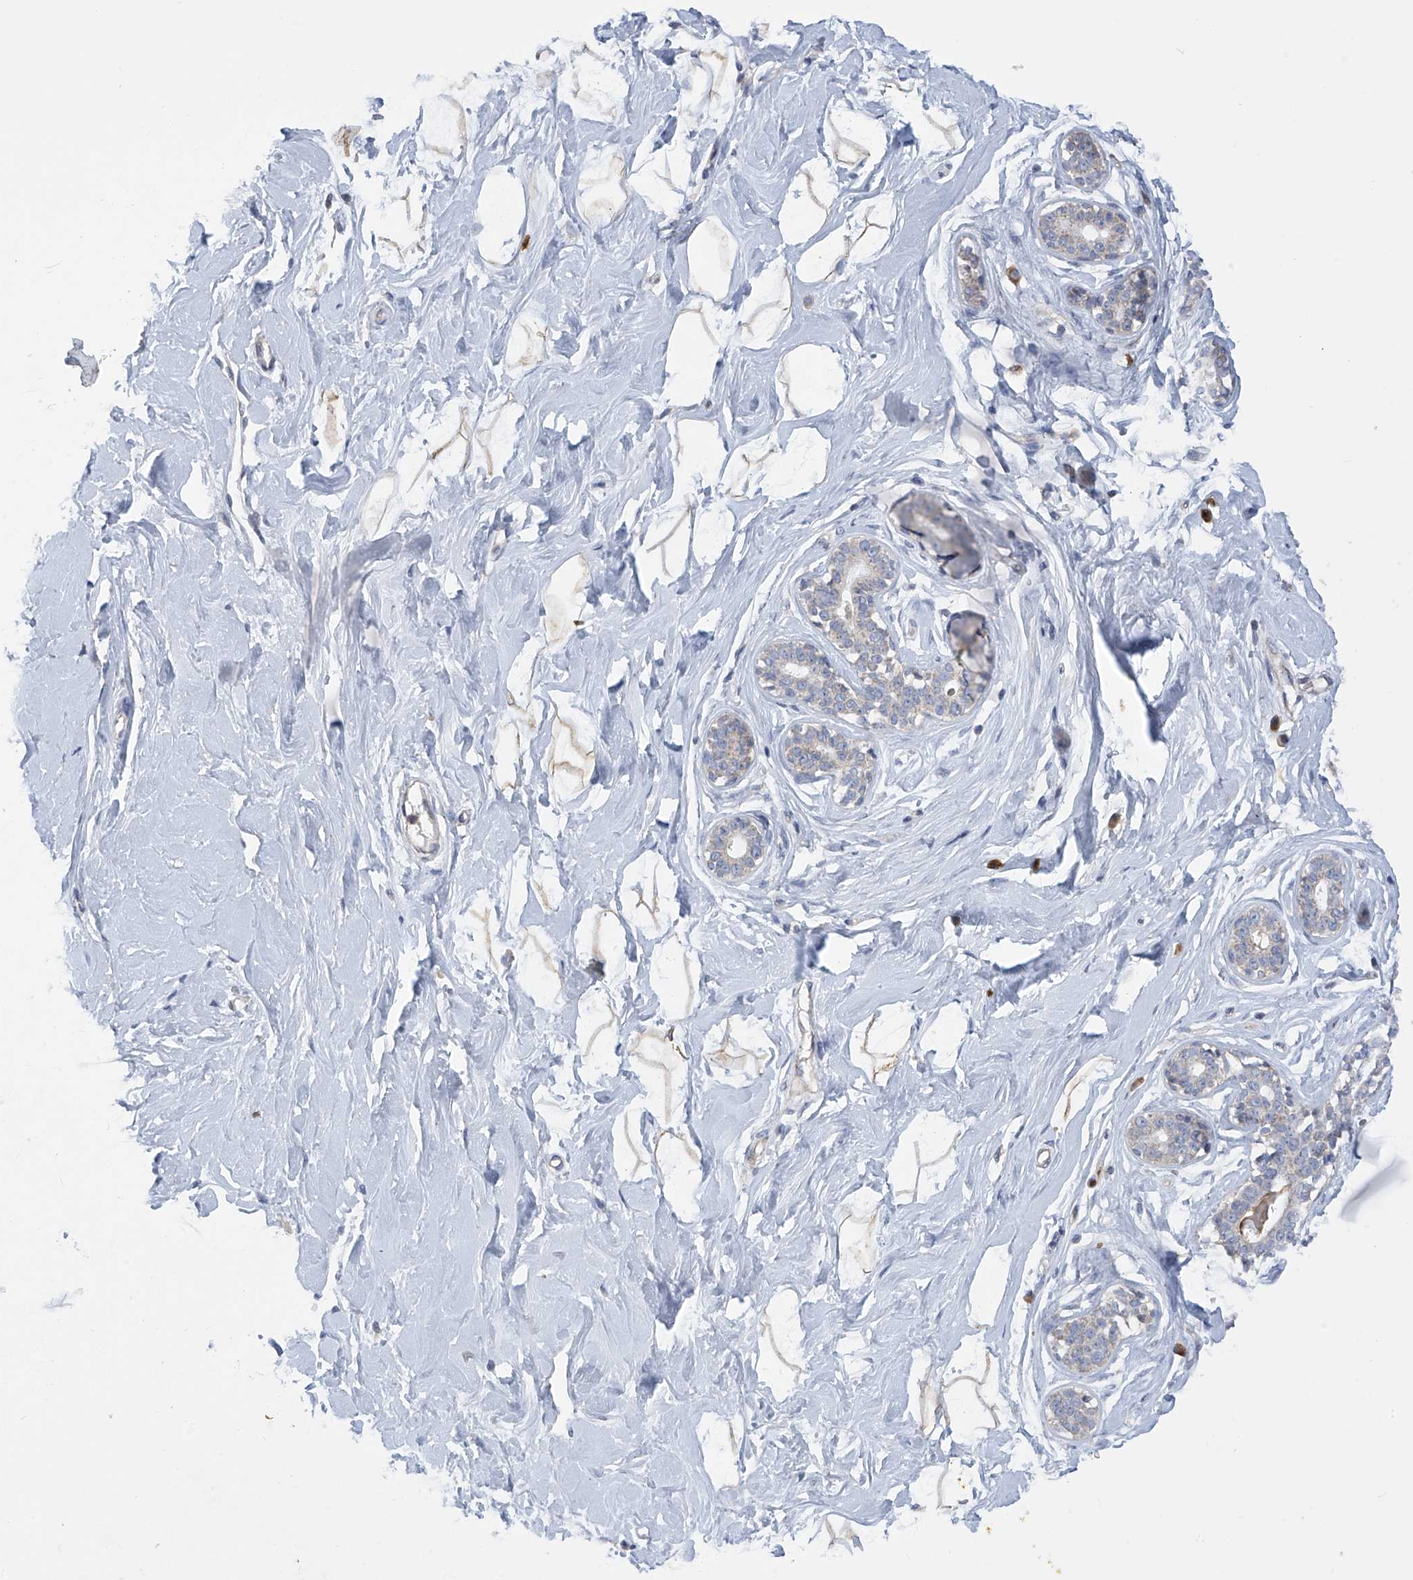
{"staining": {"intensity": "moderate", "quantity": ">75%", "location": "cytoplasmic/membranous"}, "tissue": "breast", "cell_type": "Adipocytes", "image_type": "normal", "snomed": [{"axis": "morphology", "description": "Normal tissue, NOS"}, {"axis": "morphology", "description": "Adenoma, NOS"}, {"axis": "topography", "description": "Breast"}], "caption": "This image displays normal breast stained with IHC to label a protein in brown. The cytoplasmic/membranous of adipocytes show moderate positivity for the protein. Nuclei are counter-stained blue.", "gene": "SLCO4A1", "patient": {"sex": "female", "age": 23}}